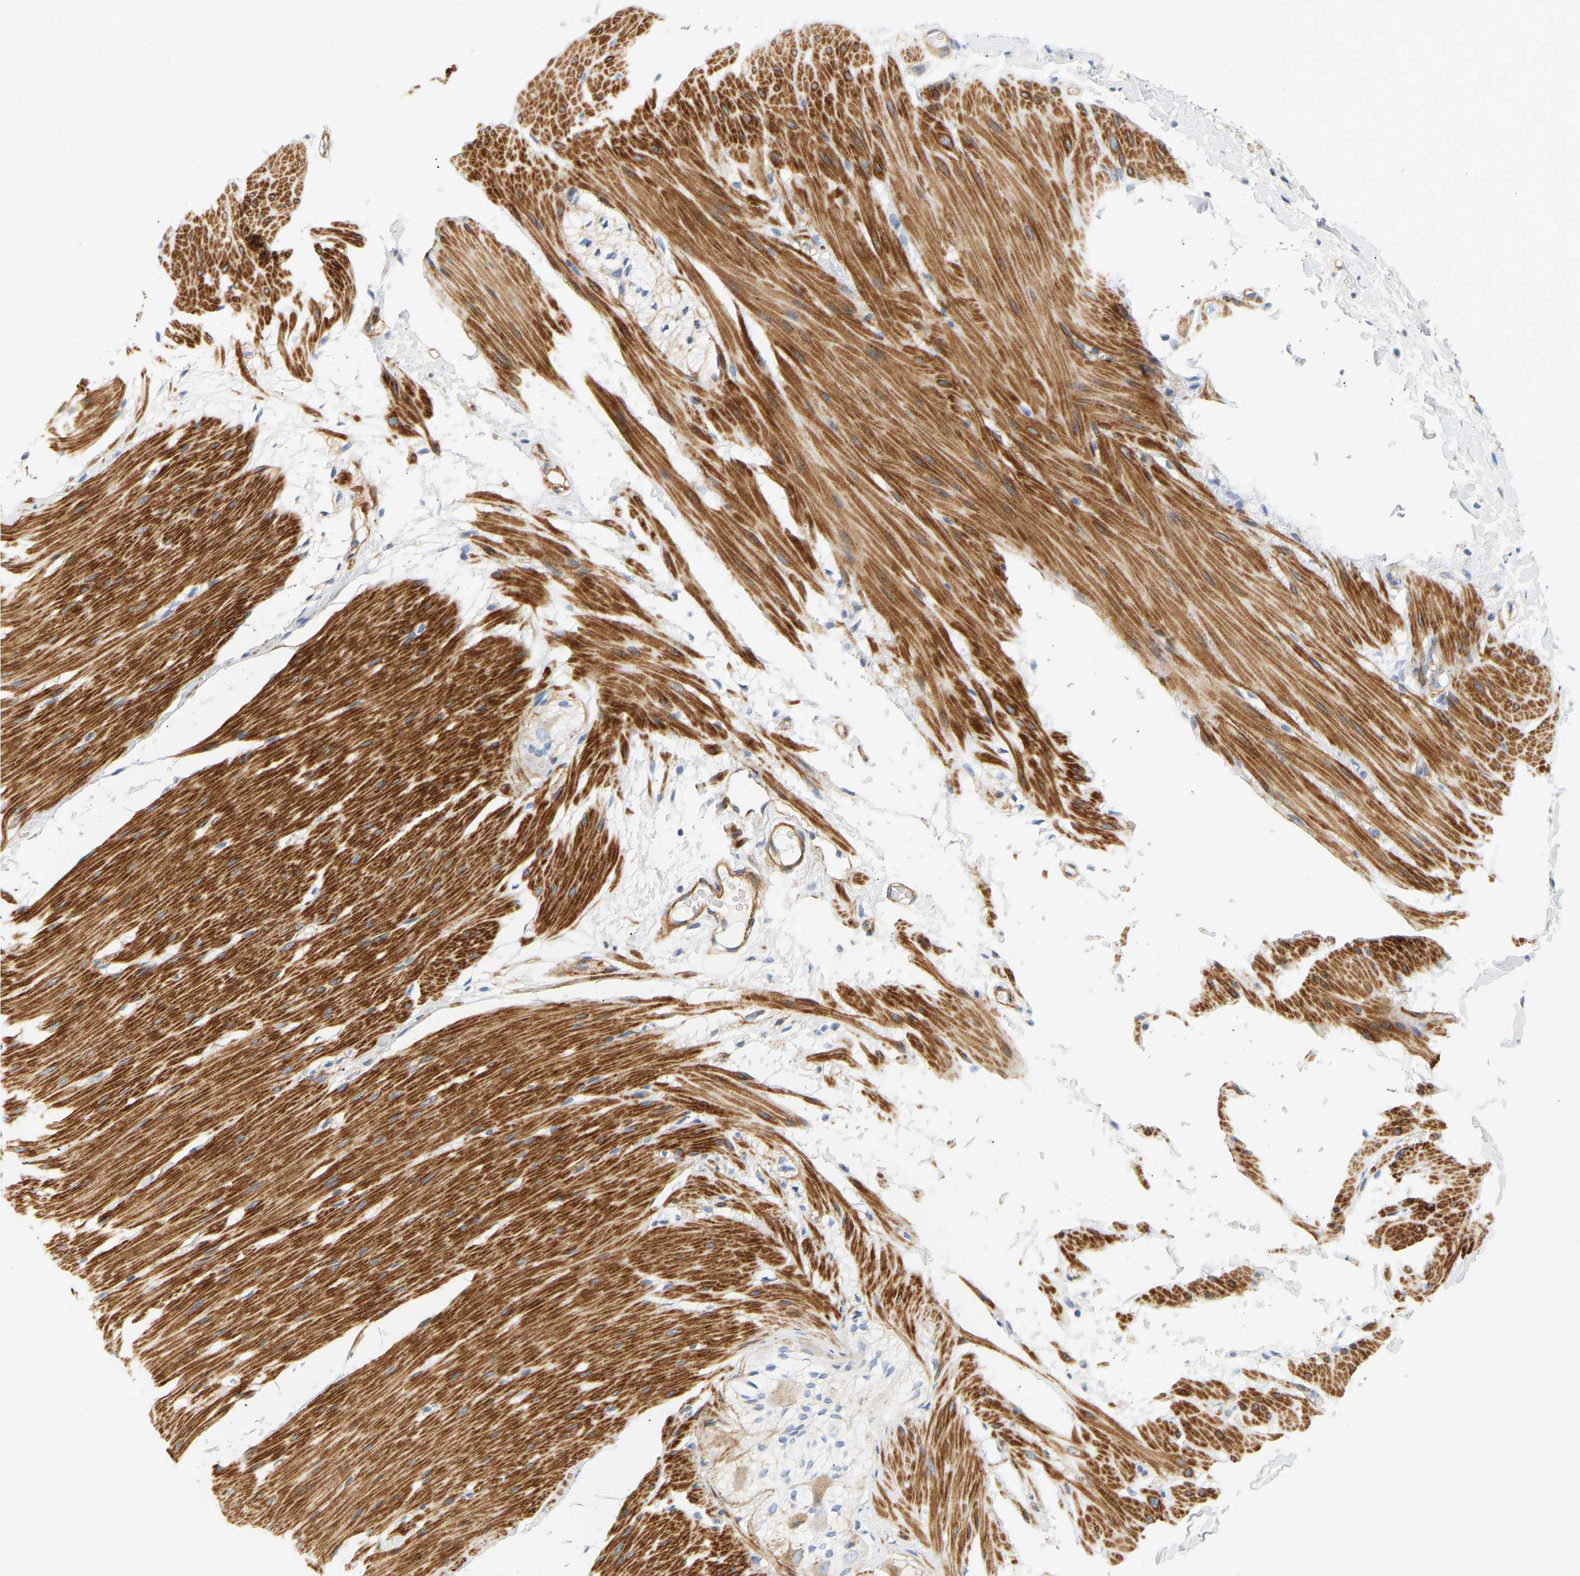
{"staining": {"intensity": "strong", "quantity": ">75%", "location": "cytoplasmic/membranous"}, "tissue": "smooth muscle", "cell_type": "Smooth muscle cells", "image_type": "normal", "snomed": [{"axis": "morphology", "description": "Normal tissue, NOS"}, {"axis": "topography", "description": "Smooth muscle"}, {"axis": "topography", "description": "Colon"}], "caption": "Smooth muscle stained with a brown dye exhibits strong cytoplasmic/membranous positive positivity in about >75% of smooth muscle cells.", "gene": "SLC30A7", "patient": {"sex": "male", "age": 67}}